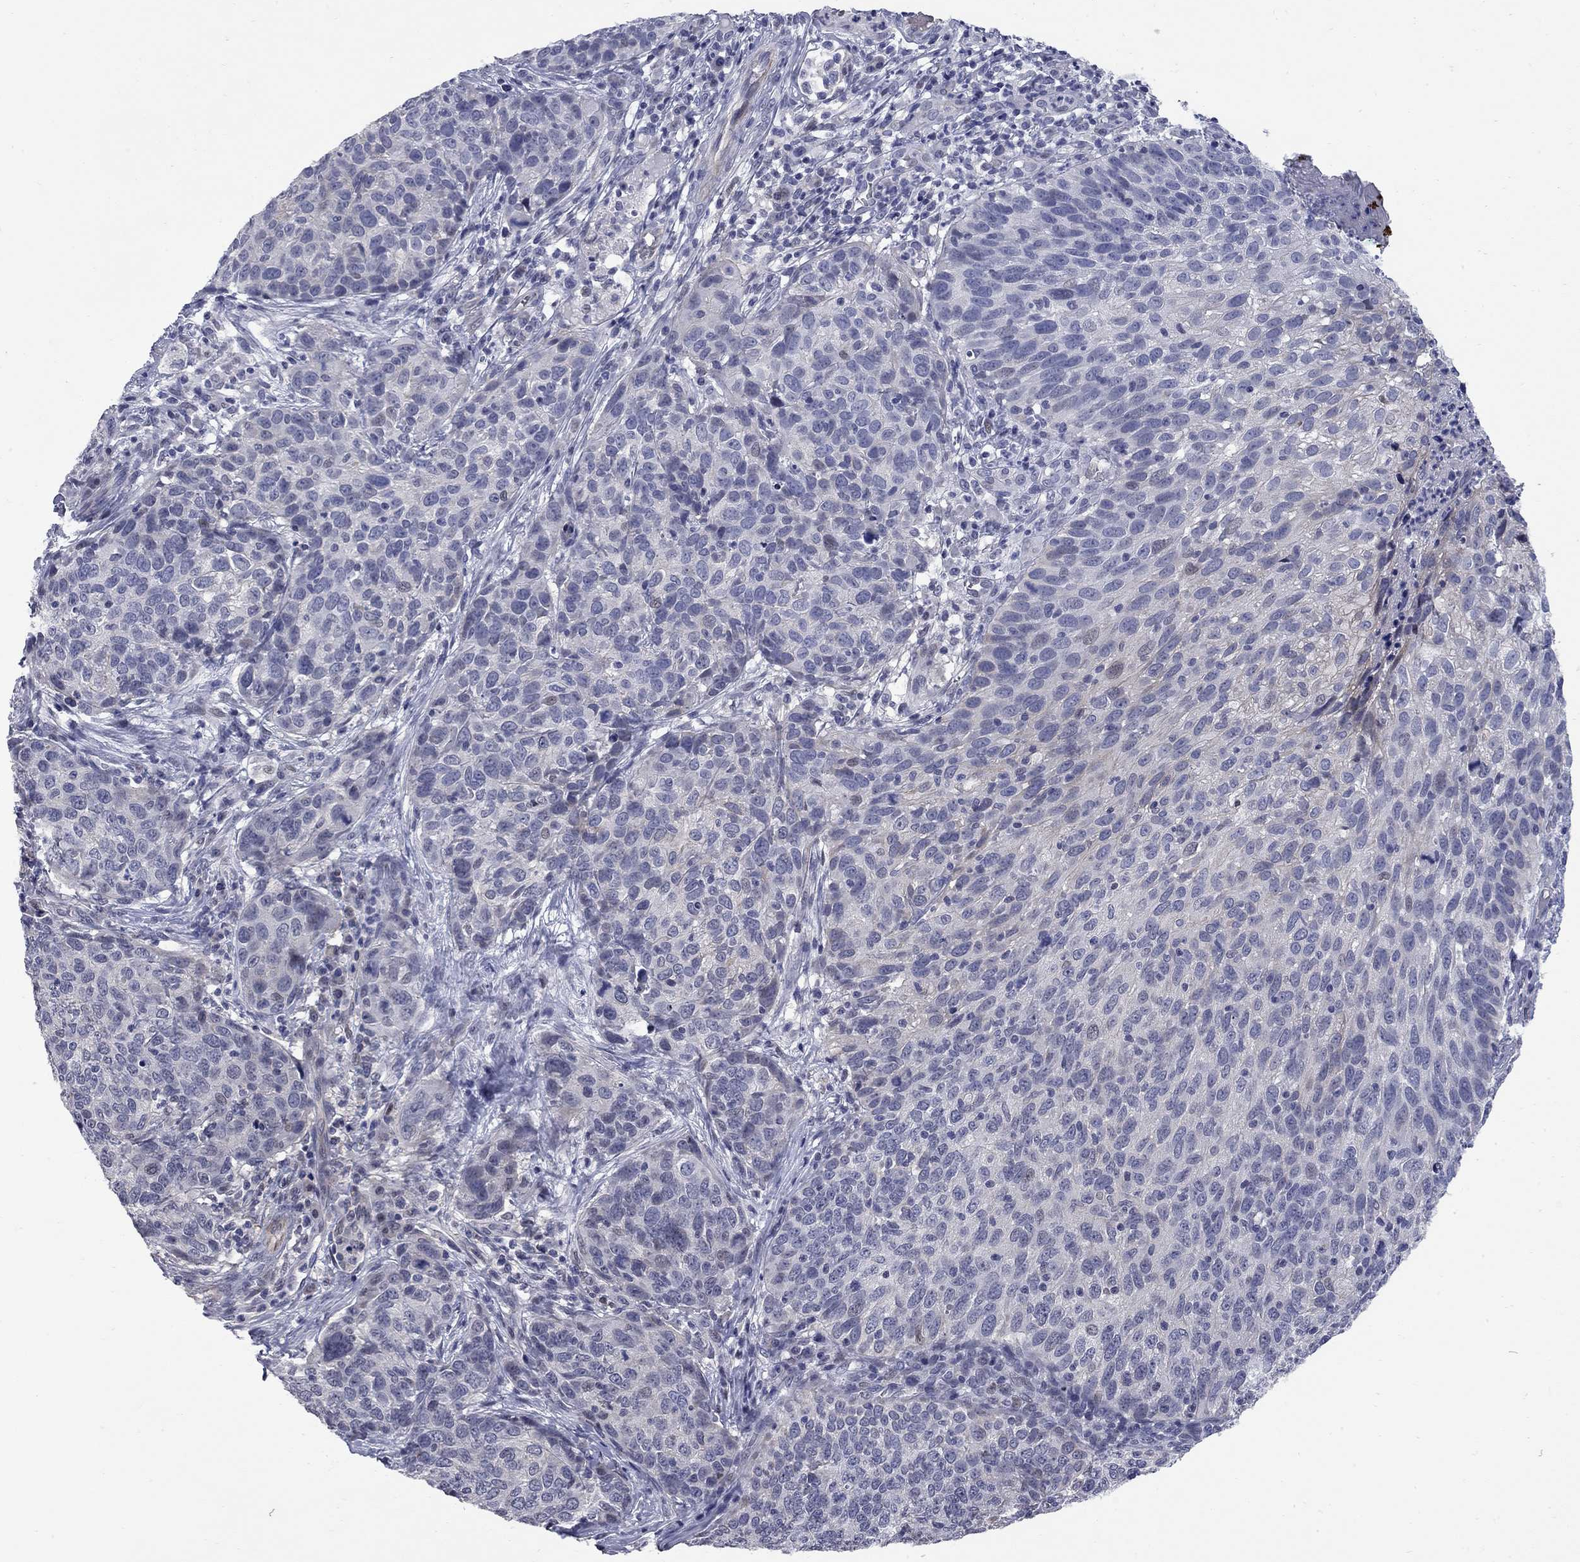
{"staining": {"intensity": "negative", "quantity": "none", "location": "none"}, "tissue": "skin cancer", "cell_type": "Tumor cells", "image_type": "cancer", "snomed": [{"axis": "morphology", "description": "Squamous cell carcinoma, NOS"}, {"axis": "topography", "description": "Skin"}], "caption": "Human skin cancer stained for a protein using immunohistochemistry reveals no positivity in tumor cells.", "gene": "HTR4", "patient": {"sex": "male", "age": 92}}